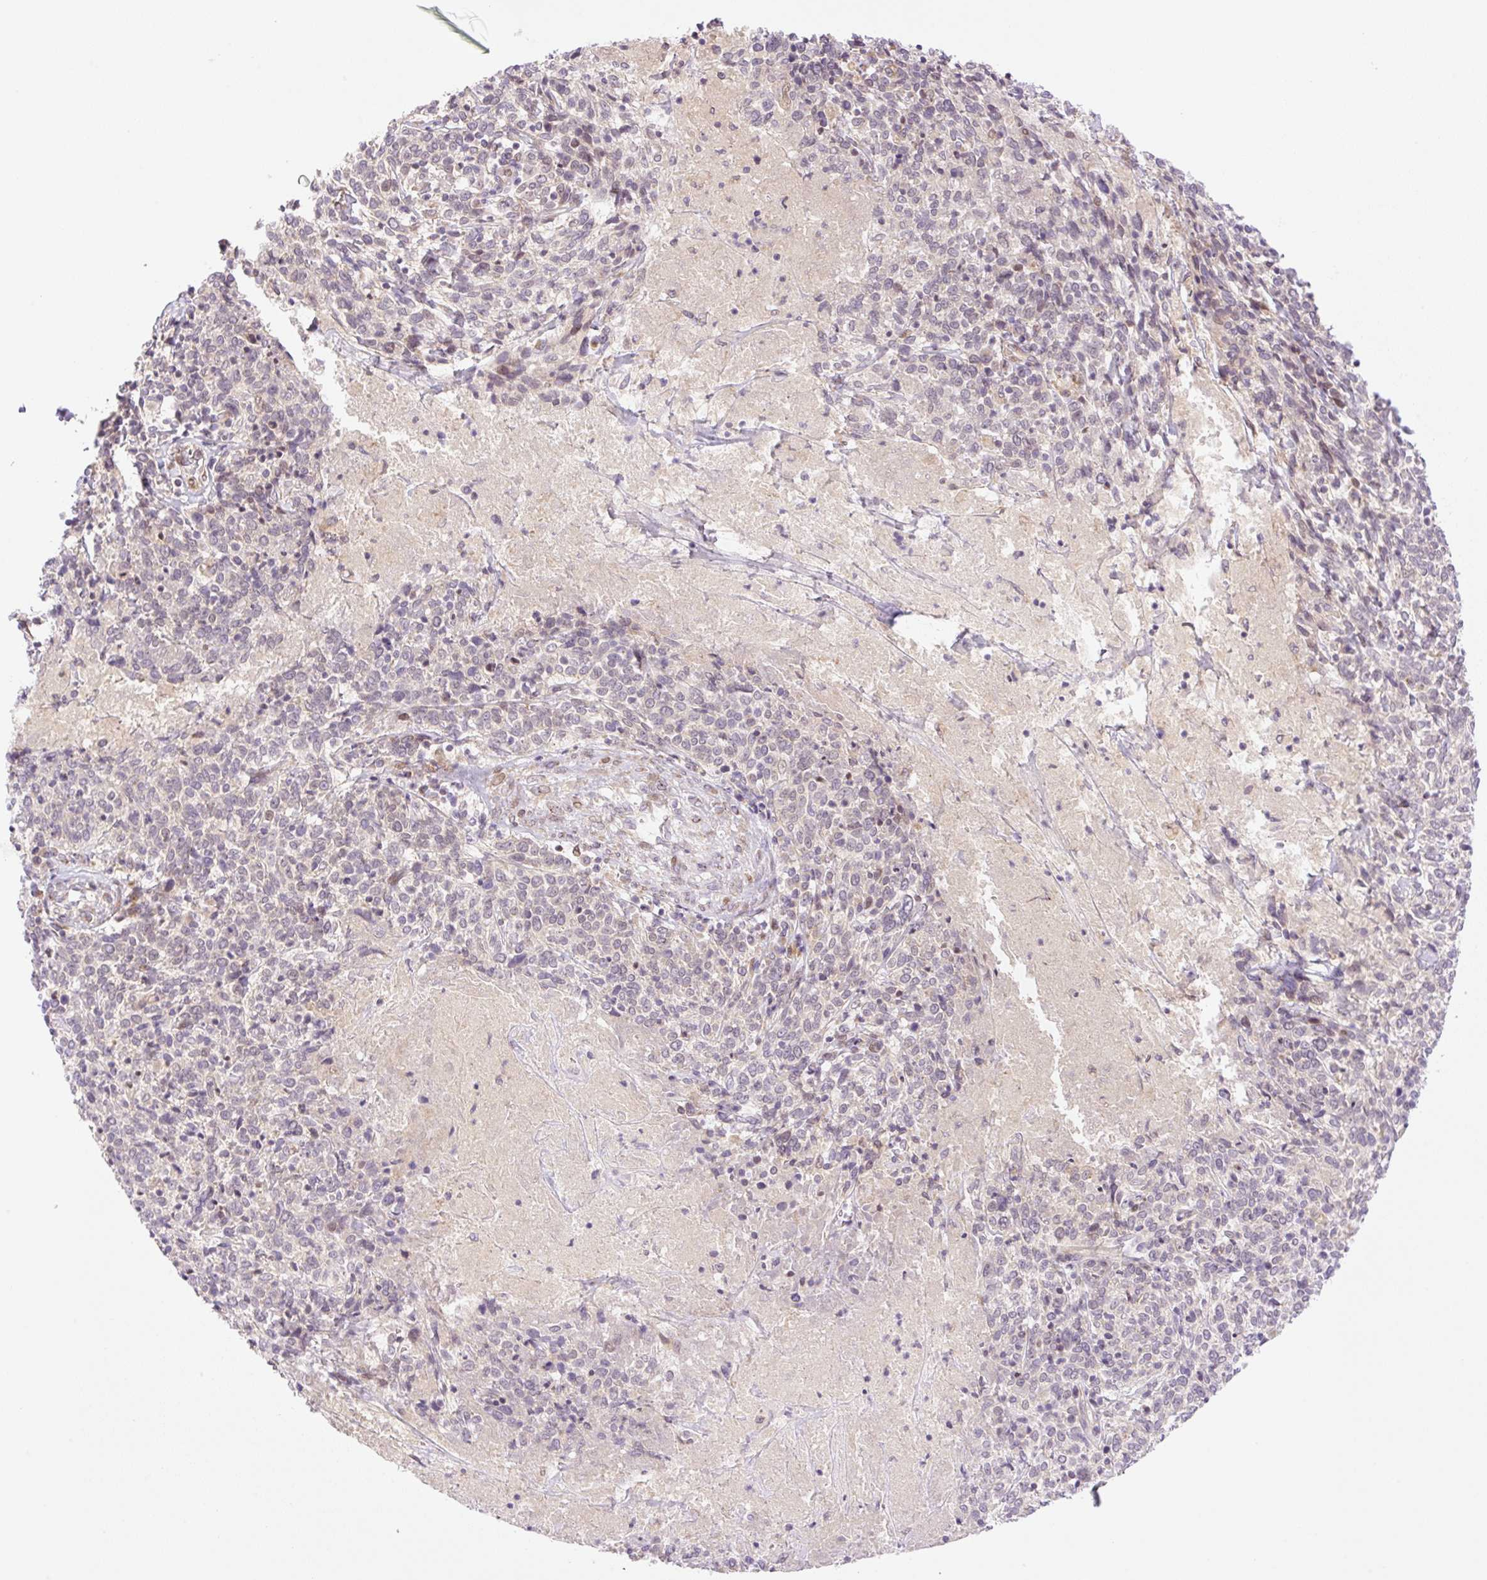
{"staining": {"intensity": "negative", "quantity": "none", "location": "none"}, "tissue": "cervical cancer", "cell_type": "Tumor cells", "image_type": "cancer", "snomed": [{"axis": "morphology", "description": "Squamous cell carcinoma, NOS"}, {"axis": "topography", "description": "Cervix"}], "caption": "Cervical squamous cell carcinoma was stained to show a protein in brown. There is no significant expression in tumor cells.", "gene": "ZNF394", "patient": {"sex": "female", "age": 46}}